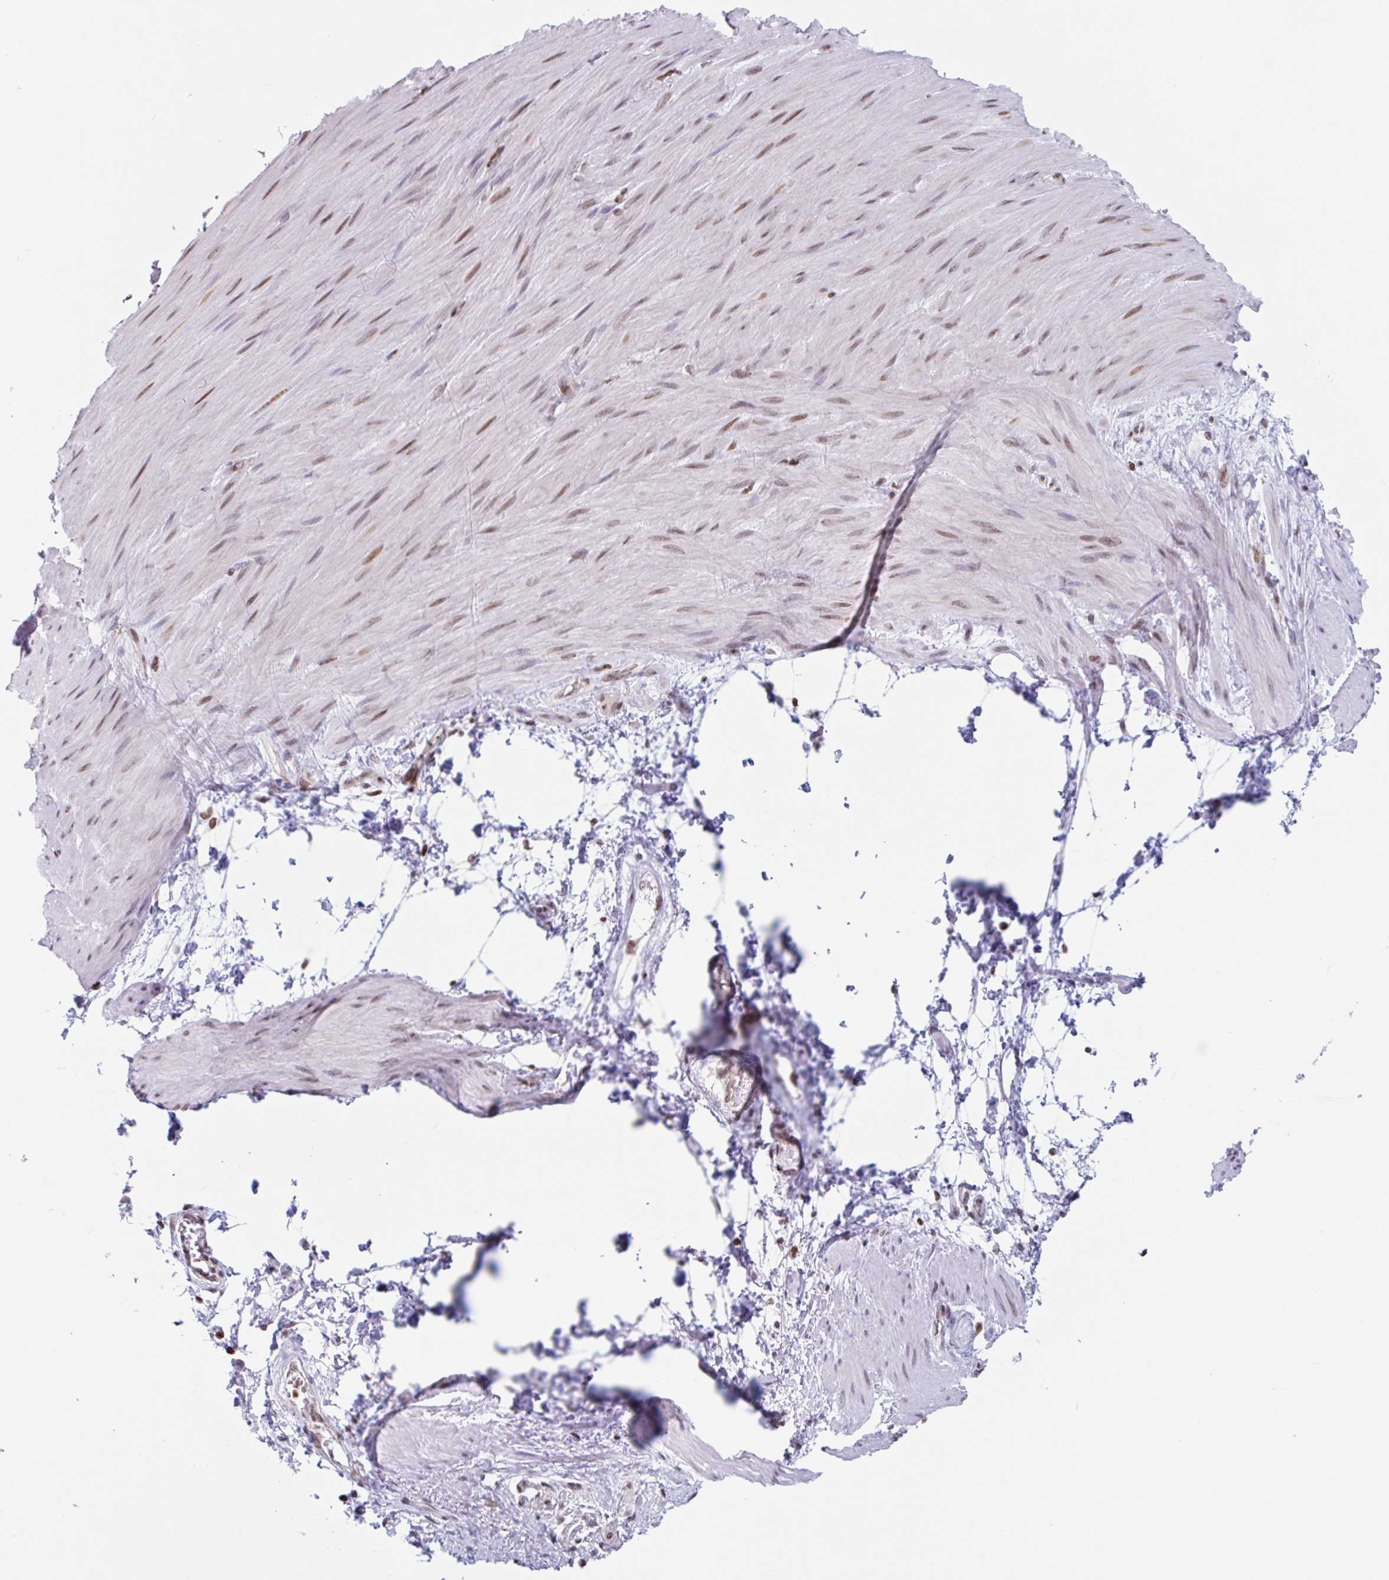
{"staining": {"intensity": "moderate", "quantity": "25%-75%", "location": "nuclear"}, "tissue": "smooth muscle", "cell_type": "Smooth muscle cells", "image_type": "normal", "snomed": [{"axis": "morphology", "description": "Normal tissue, NOS"}, {"axis": "topography", "description": "Smooth muscle"}, {"axis": "topography", "description": "Rectum"}], "caption": "Protein analysis of normal smooth muscle exhibits moderate nuclear staining in approximately 25%-75% of smooth muscle cells.", "gene": "NOL6", "patient": {"sex": "male", "age": 53}}